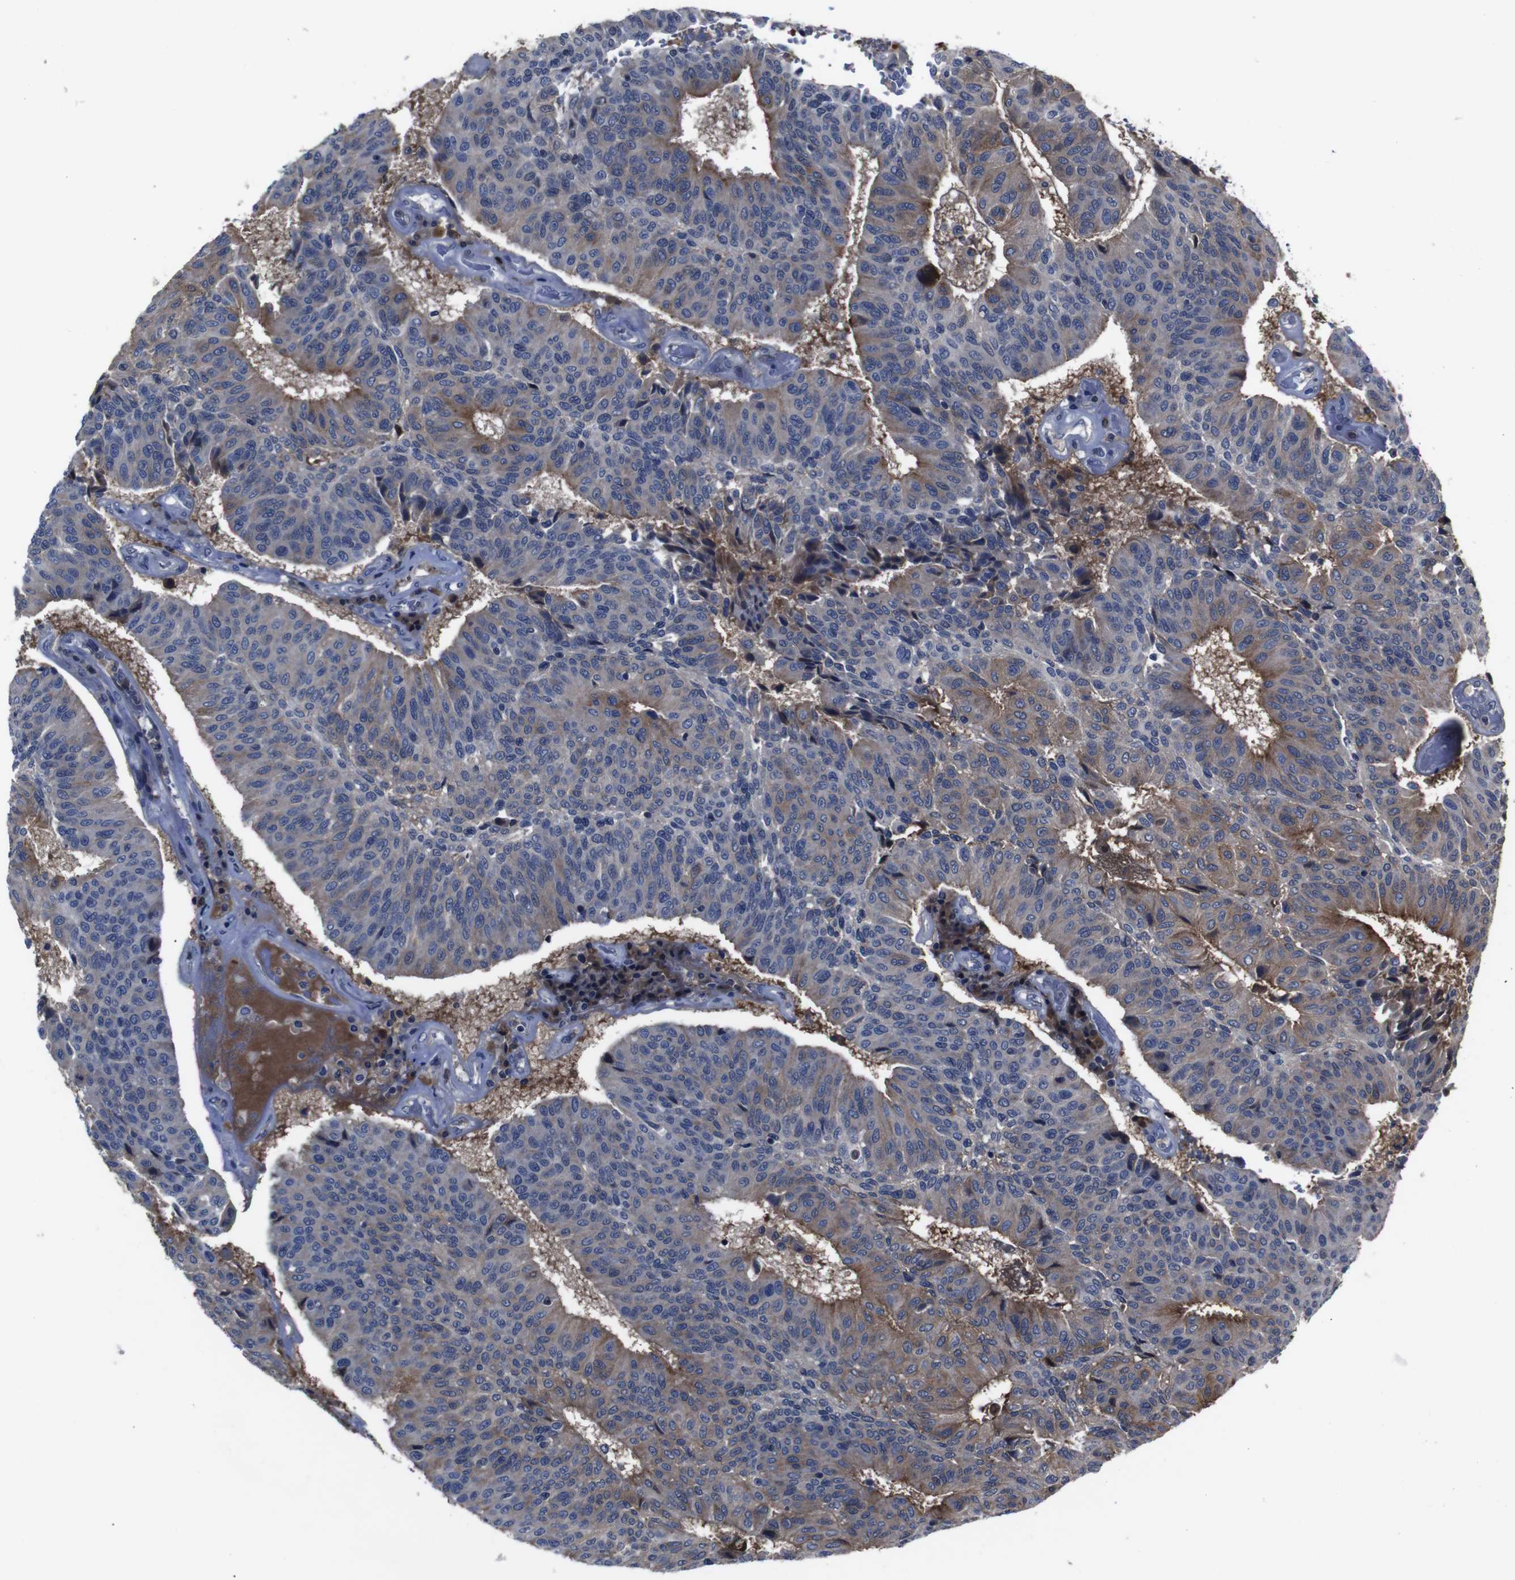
{"staining": {"intensity": "moderate", "quantity": "25%-75%", "location": "cytoplasmic/membranous"}, "tissue": "urothelial cancer", "cell_type": "Tumor cells", "image_type": "cancer", "snomed": [{"axis": "morphology", "description": "Urothelial carcinoma, High grade"}, {"axis": "topography", "description": "Urinary bladder"}], "caption": "Brown immunohistochemical staining in human urothelial cancer exhibits moderate cytoplasmic/membranous positivity in approximately 25%-75% of tumor cells. Using DAB (brown) and hematoxylin (blue) stains, captured at high magnification using brightfield microscopy.", "gene": "SEMA4B", "patient": {"sex": "male", "age": 66}}